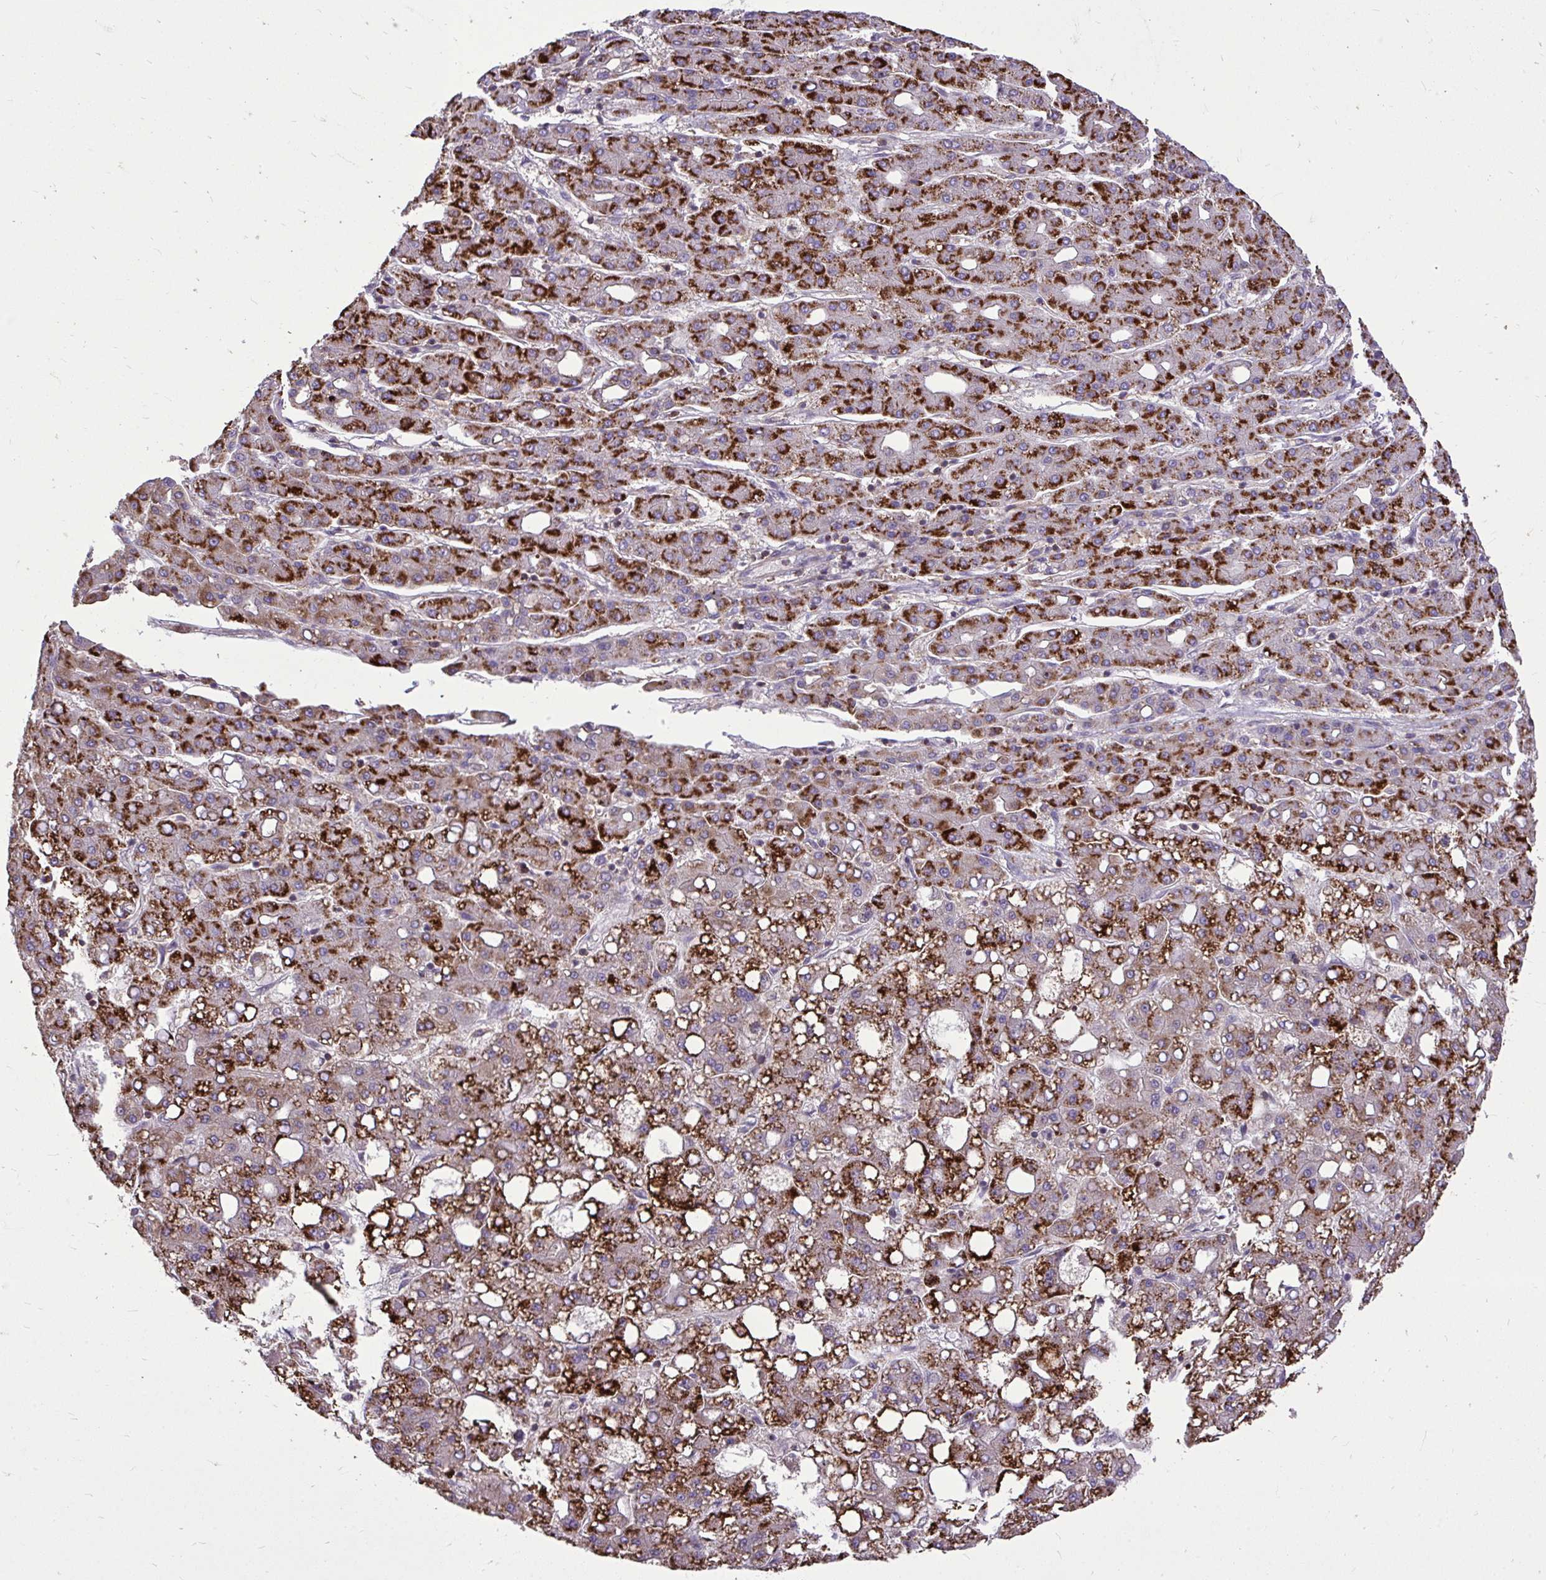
{"staining": {"intensity": "strong", "quantity": ">75%", "location": "cytoplasmic/membranous"}, "tissue": "liver cancer", "cell_type": "Tumor cells", "image_type": "cancer", "snomed": [{"axis": "morphology", "description": "Carcinoma, Hepatocellular, NOS"}, {"axis": "topography", "description": "Liver"}], "caption": "This is an image of immunohistochemistry (IHC) staining of liver cancer (hepatocellular carcinoma), which shows strong positivity in the cytoplasmic/membranous of tumor cells.", "gene": "IGFL2", "patient": {"sex": "male", "age": 65}}